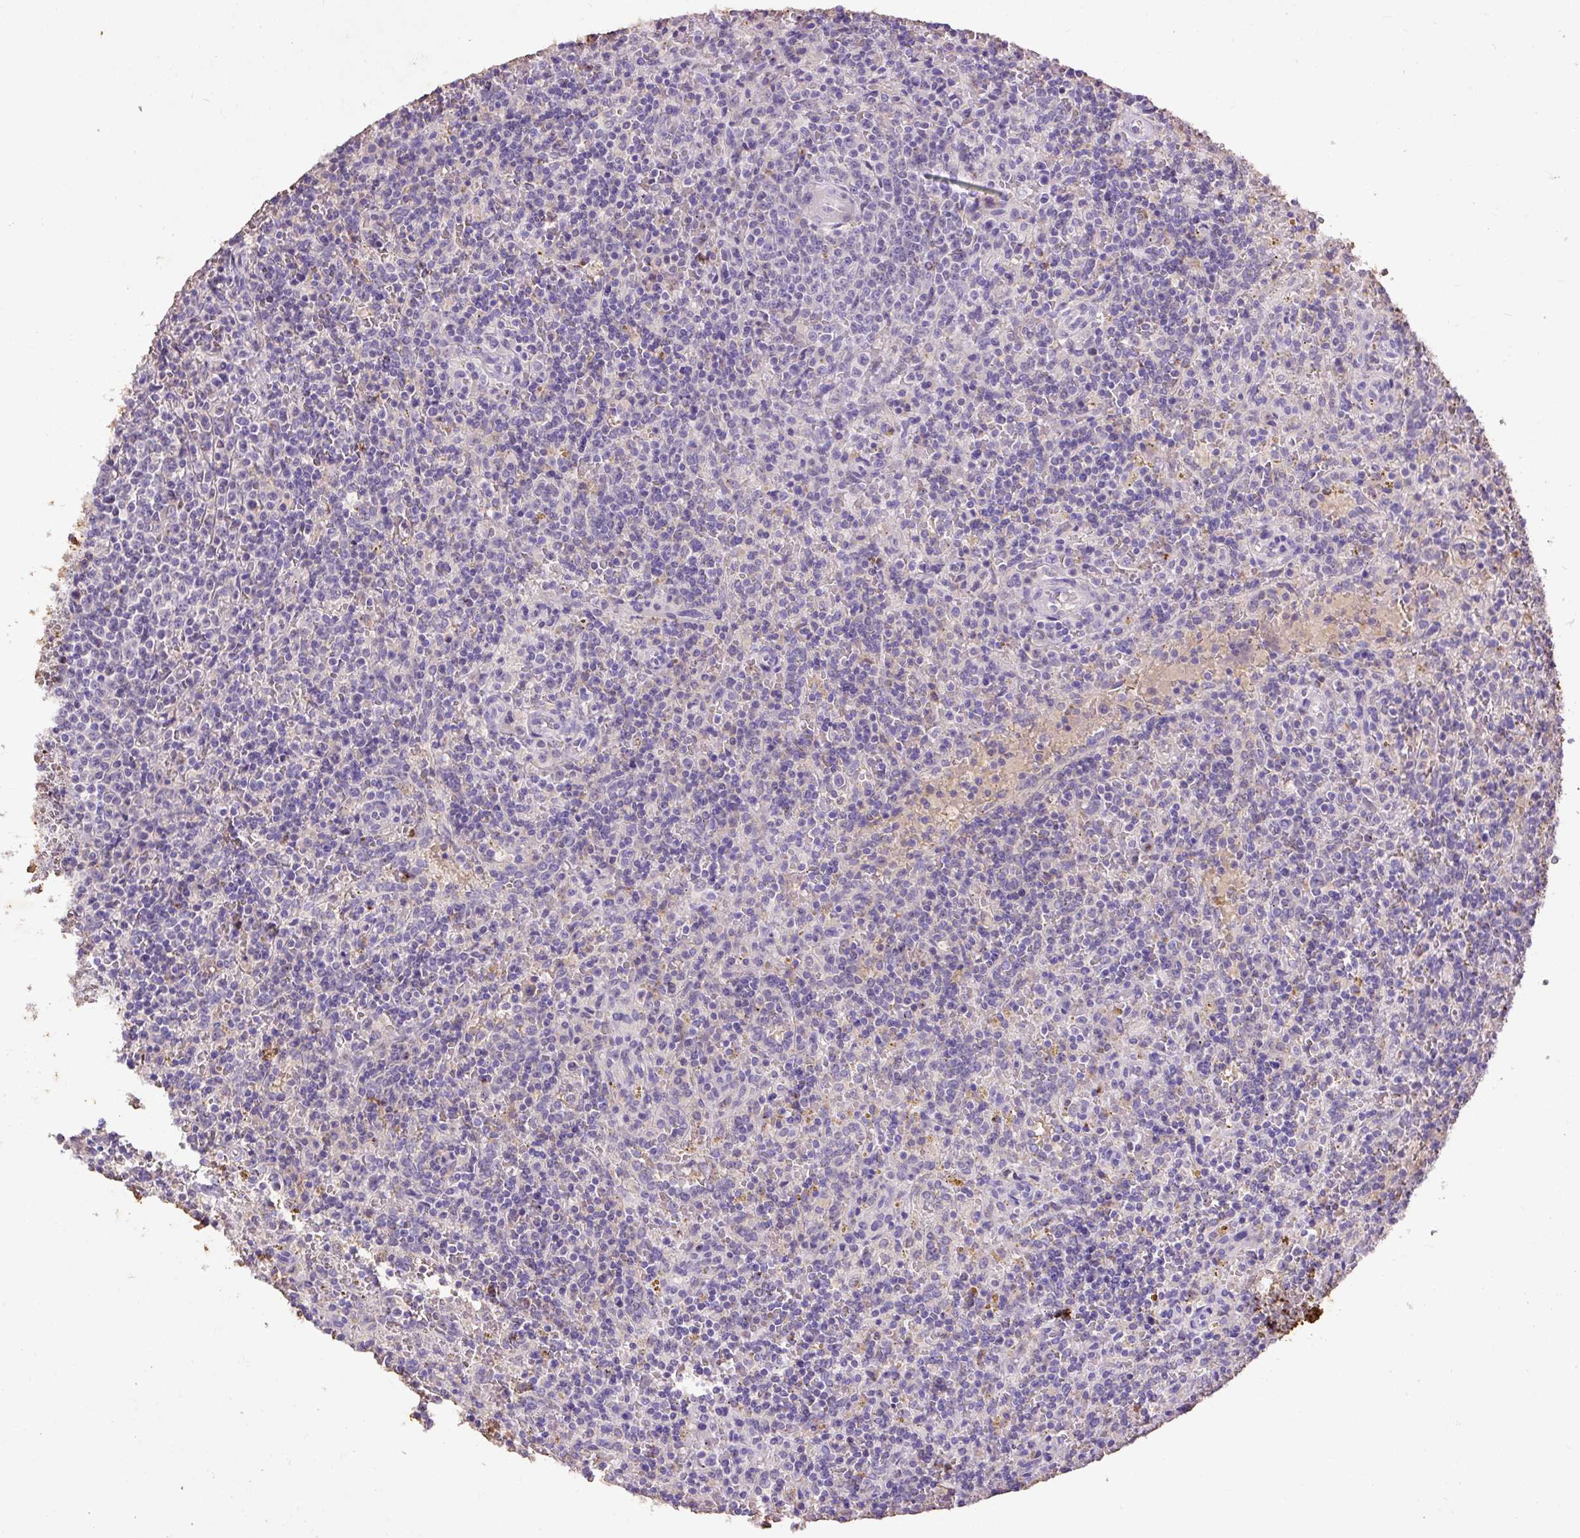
{"staining": {"intensity": "negative", "quantity": "none", "location": "none"}, "tissue": "lymphoma", "cell_type": "Tumor cells", "image_type": "cancer", "snomed": [{"axis": "morphology", "description": "Malignant lymphoma, non-Hodgkin's type, Low grade"}, {"axis": "topography", "description": "Spleen"}], "caption": "Immunohistochemical staining of human low-grade malignant lymphoma, non-Hodgkin's type displays no significant staining in tumor cells. (DAB immunohistochemistry (IHC) visualized using brightfield microscopy, high magnification).", "gene": "LRTM2", "patient": {"sex": "male", "age": 67}}